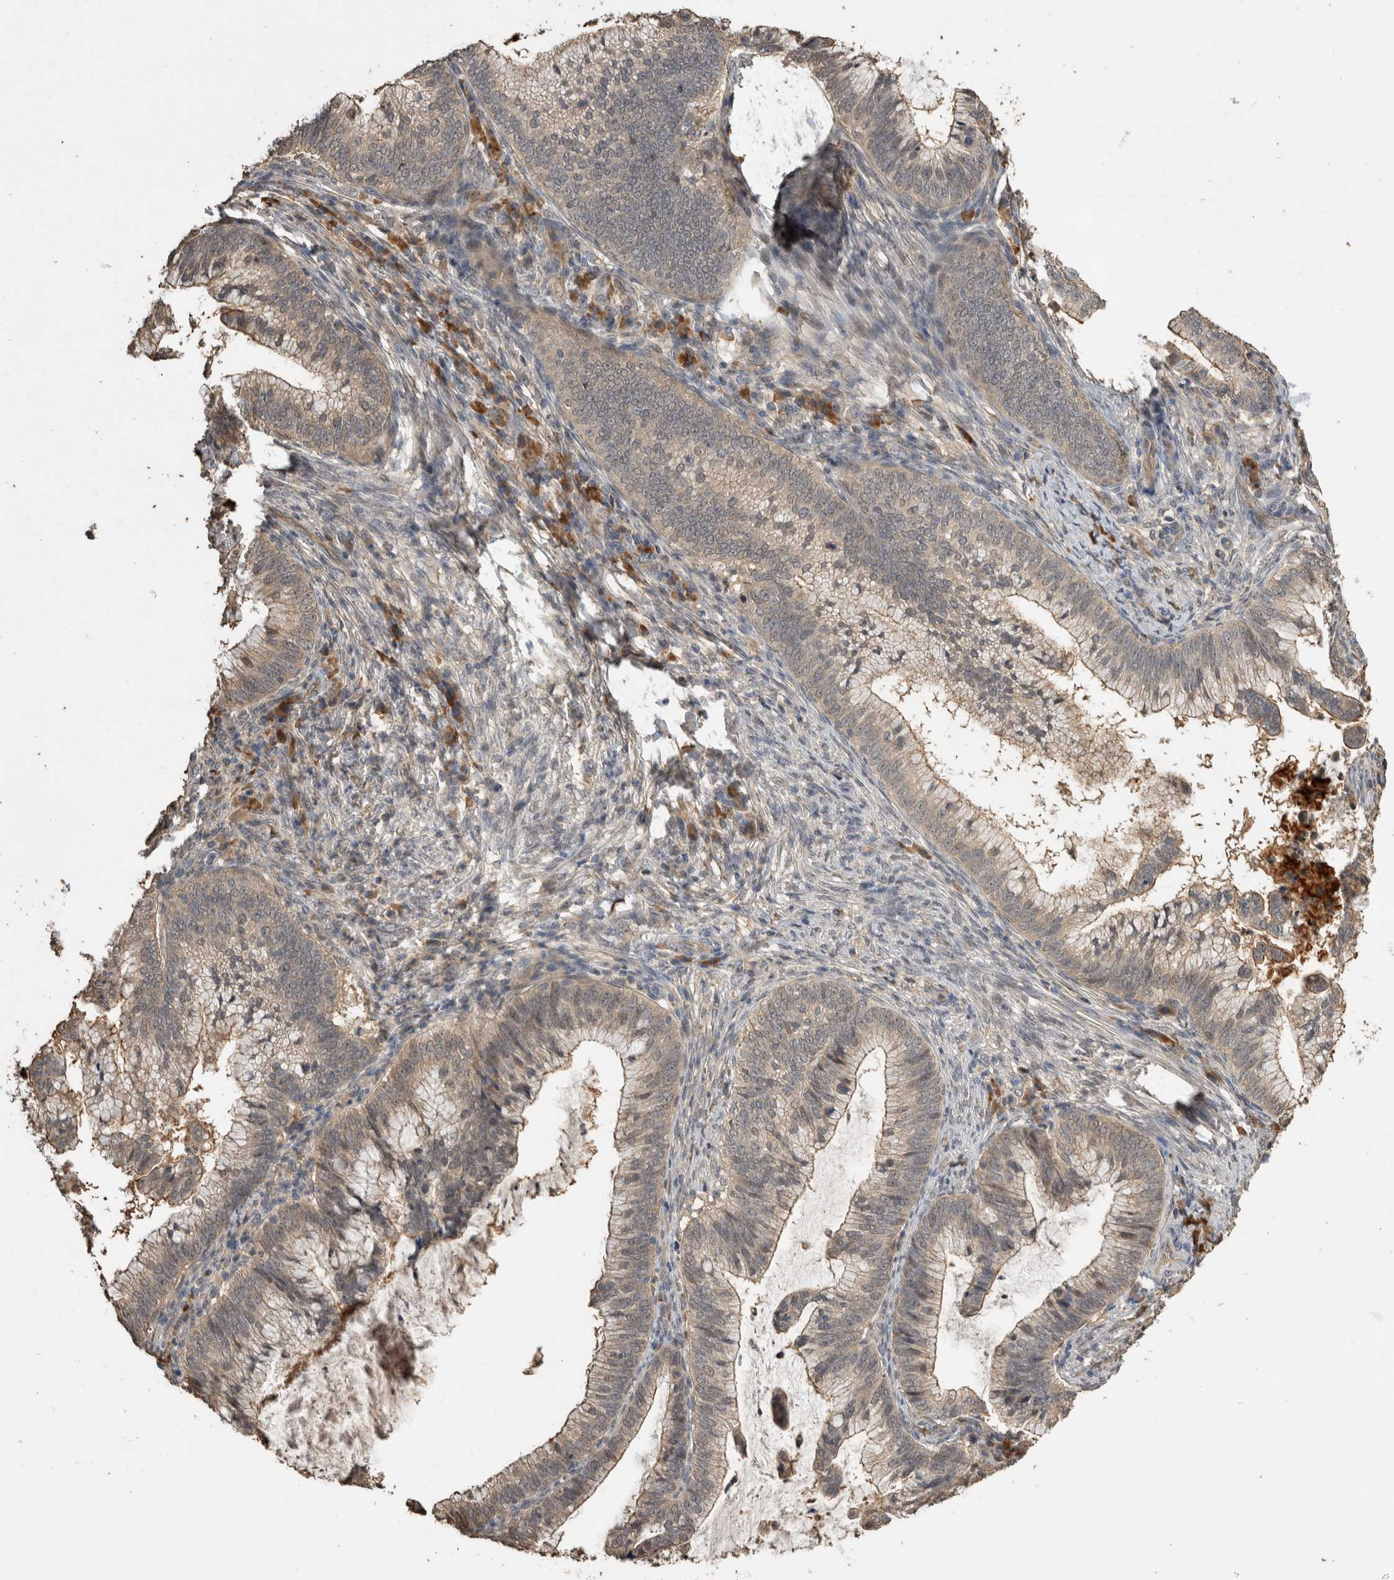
{"staining": {"intensity": "weak", "quantity": ">75%", "location": "cytoplasmic/membranous"}, "tissue": "cervical cancer", "cell_type": "Tumor cells", "image_type": "cancer", "snomed": [{"axis": "morphology", "description": "Adenocarcinoma, NOS"}, {"axis": "topography", "description": "Cervix"}], "caption": "A brown stain labels weak cytoplasmic/membranous staining of a protein in human adenocarcinoma (cervical) tumor cells.", "gene": "RHPN1", "patient": {"sex": "female", "age": 36}}